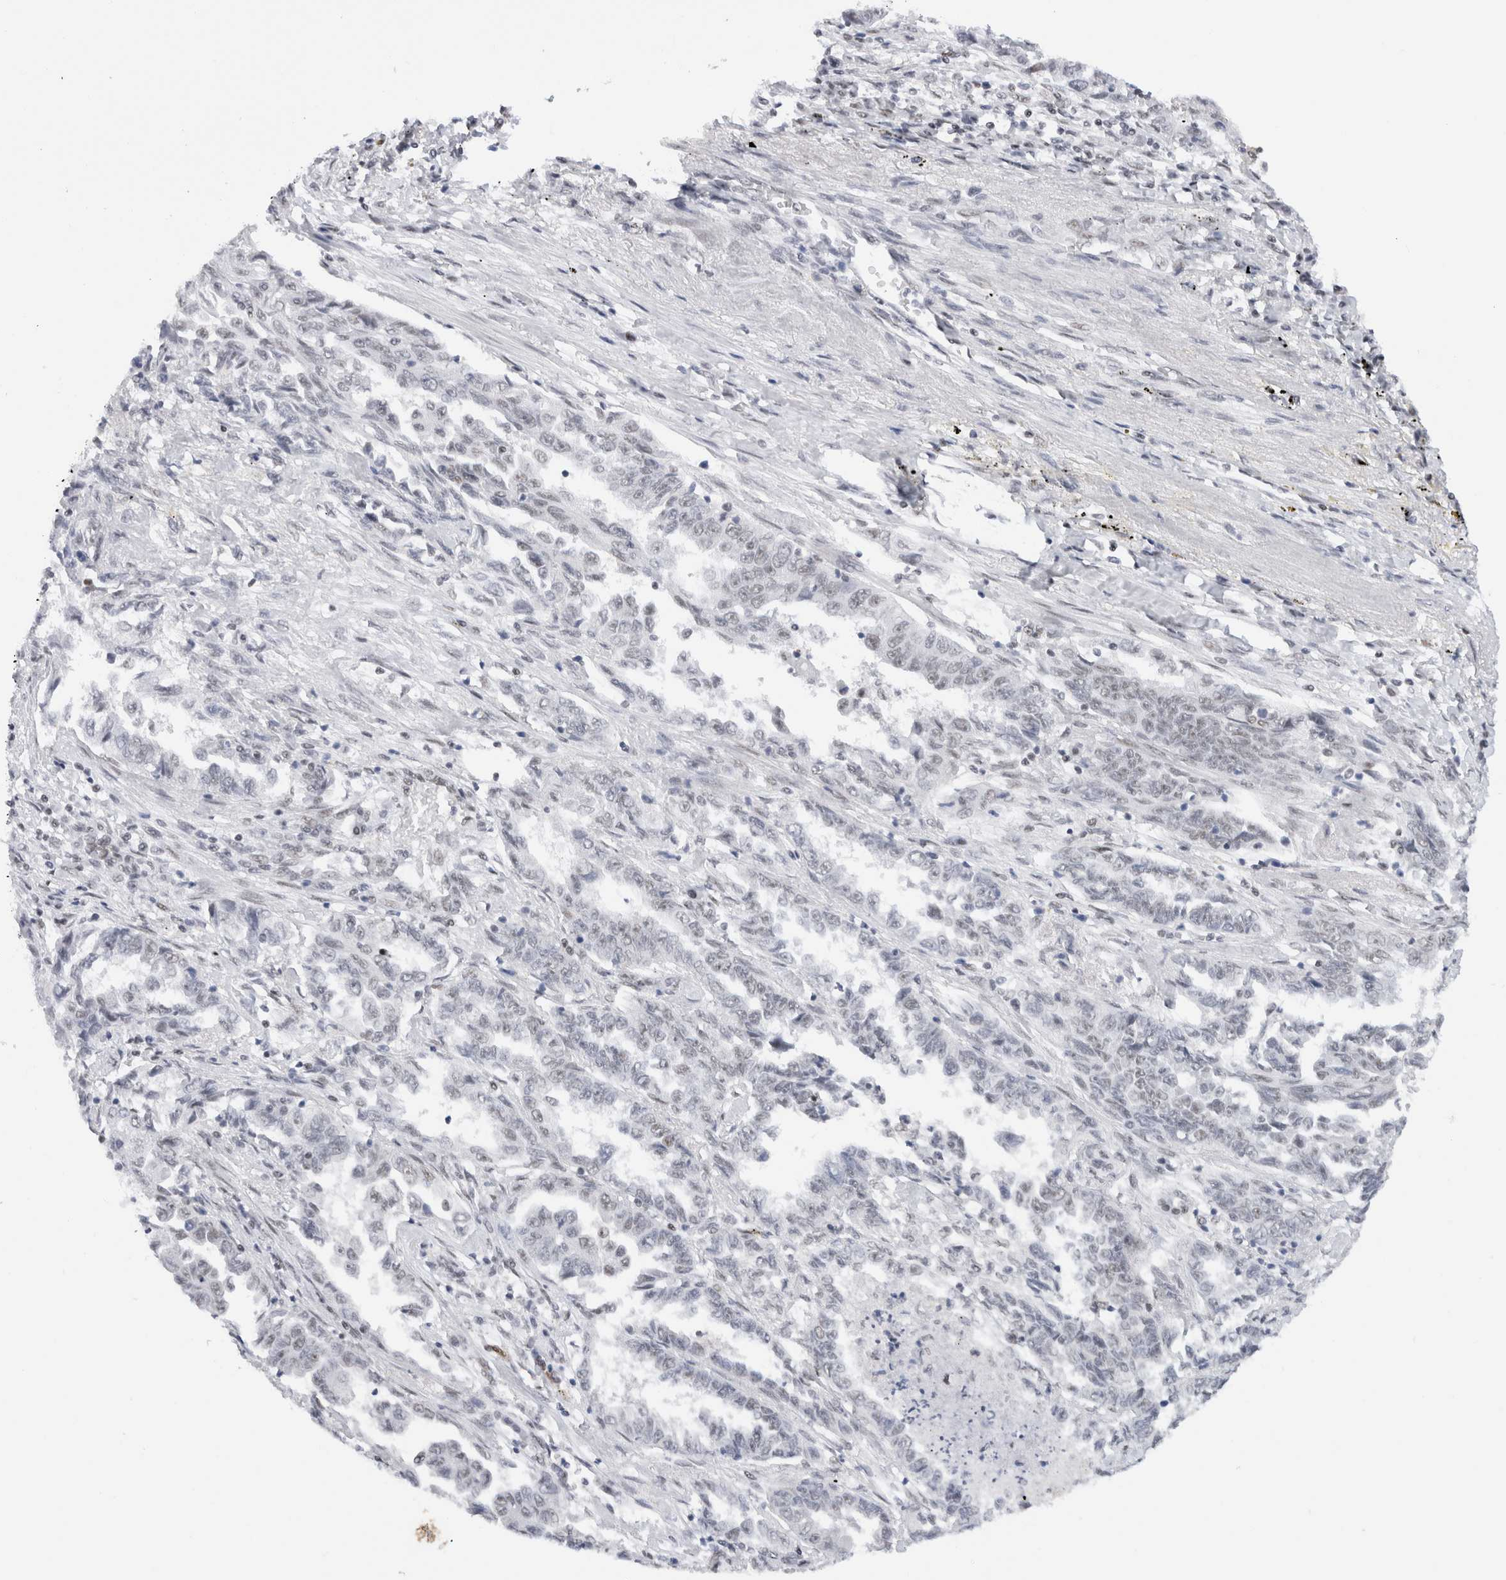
{"staining": {"intensity": "weak", "quantity": "<25%", "location": "nuclear"}, "tissue": "lung cancer", "cell_type": "Tumor cells", "image_type": "cancer", "snomed": [{"axis": "morphology", "description": "Adenocarcinoma, NOS"}, {"axis": "topography", "description": "Lung"}], "caption": "The immunohistochemistry (IHC) photomicrograph has no significant positivity in tumor cells of adenocarcinoma (lung) tissue.", "gene": "COPS7A", "patient": {"sex": "female", "age": 51}}